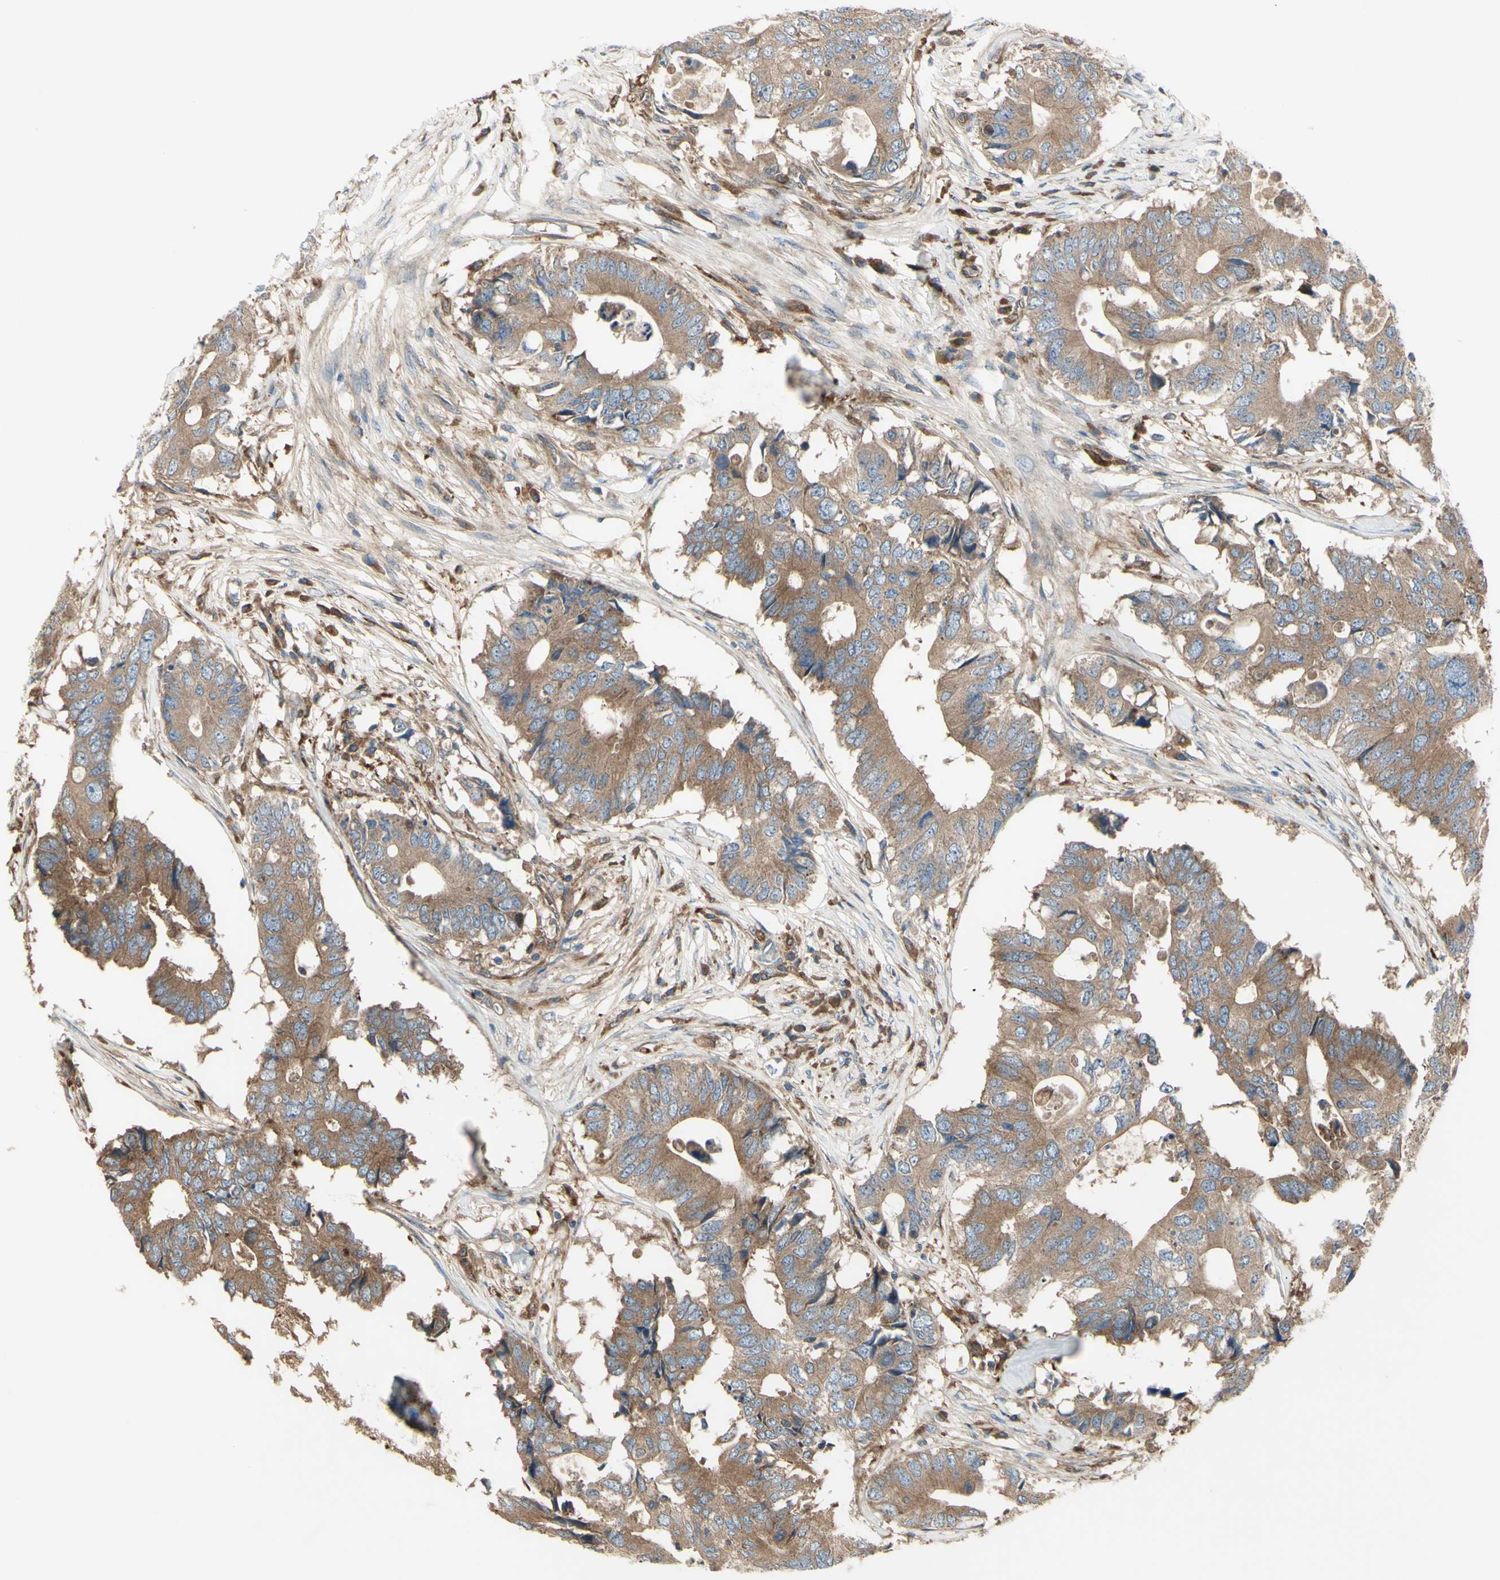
{"staining": {"intensity": "moderate", "quantity": ">75%", "location": "cytoplasmic/membranous"}, "tissue": "colorectal cancer", "cell_type": "Tumor cells", "image_type": "cancer", "snomed": [{"axis": "morphology", "description": "Adenocarcinoma, NOS"}, {"axis": "topography", "description": "Colon"}], "caption": "Immunohistochemistry staining of adenocarcinoma (colorectal), which exhibits medium levels of moderate cytoplasmic/membranous positivity in approximately >75% of tumor cells indicating moderate cytoplasmic/membranous protein expression. The staining was performed using DAB (3,3'-diaminobenzidine) (brown) for protein detection and nuclei were counterstained in hematoxylin (blue).", "gene": "IGSF9B", "patient": {"sex": "male", "age": 71}}